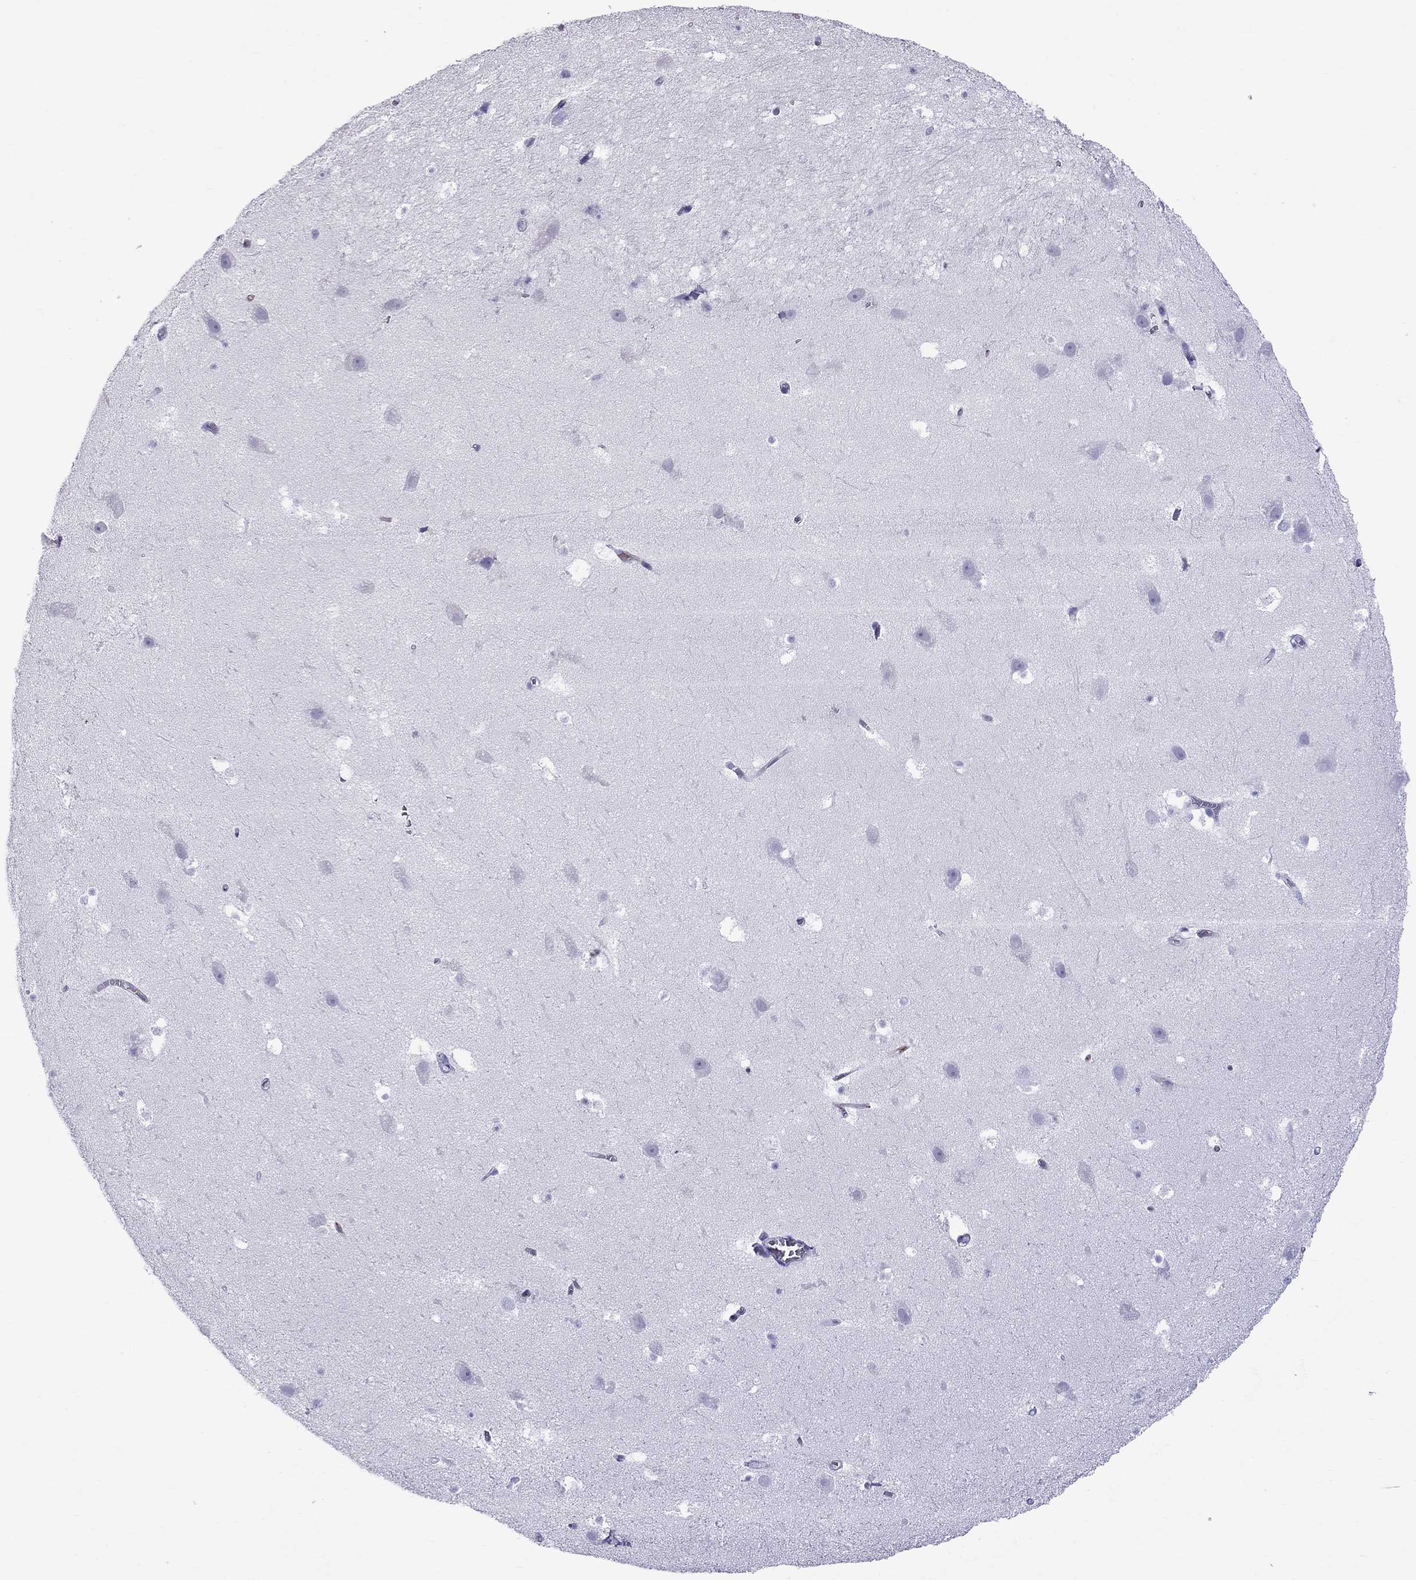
{"staining": {"intensity": "negative", "quantity": "none", "location": "none"}, "tissue": "hippocampus", "cell_type": "Glial cells", "image_type": "normal", "snomed": [{"axis": "morphology", "description": "Normal tissue, NOS"}, {"axis": "topography", "description": "Hippocampus"}], "caption": "The image reveals no significant positivity in glial cells of hippocampus.", "gene": "SCART1", "patient": {"sex": "male", "age": 26}}